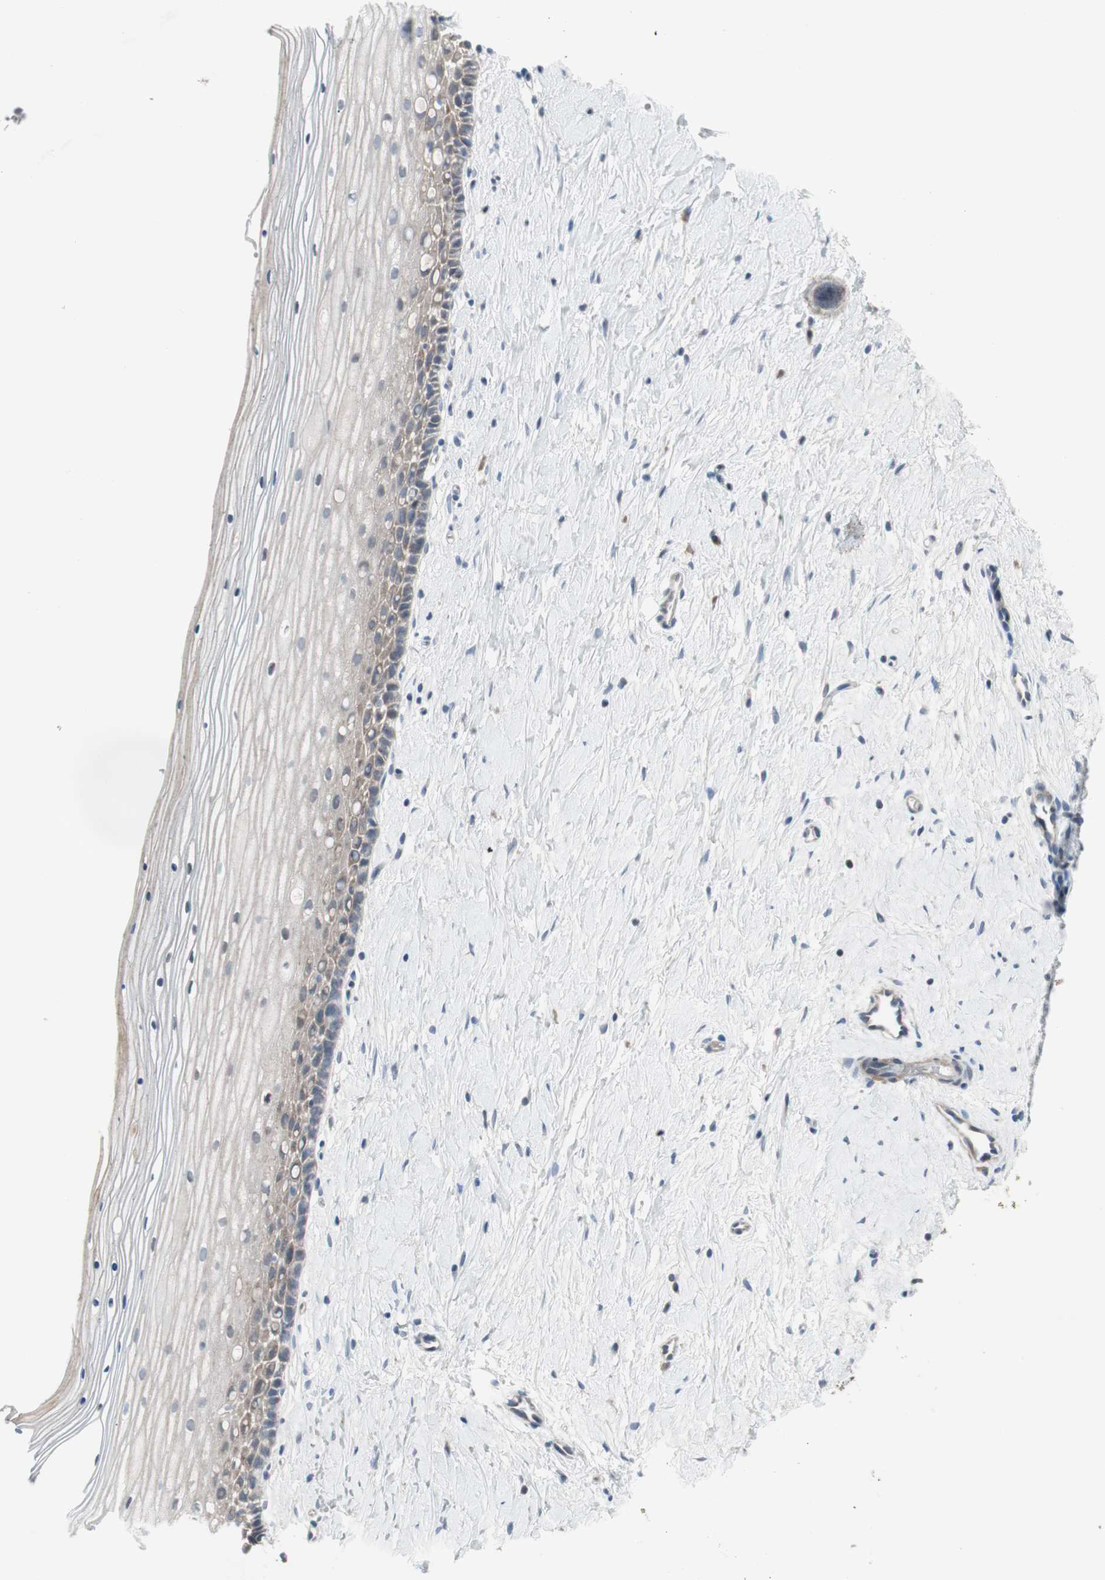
{"staining": {"intensity": "moderate", "quantity": ">75%", "location": "cytoplasmic/membranous"}, "tissue": "cervix", "cell_type": "Glandular cells", "image_type": "normal", "snomed": [{"axis": "morphology", "description": "Normal tissue, NOS"}, {"axis": "topography", "description": "Cervix"}], "caption": "High-power microscopy captured an IHC histopathology image of normal cervix, revealing moderate cytoplasmic/membranous staining in about >75% of glandular cells.", "gene": "PIGR", "patient": {"sex": "female", "age": 39}}